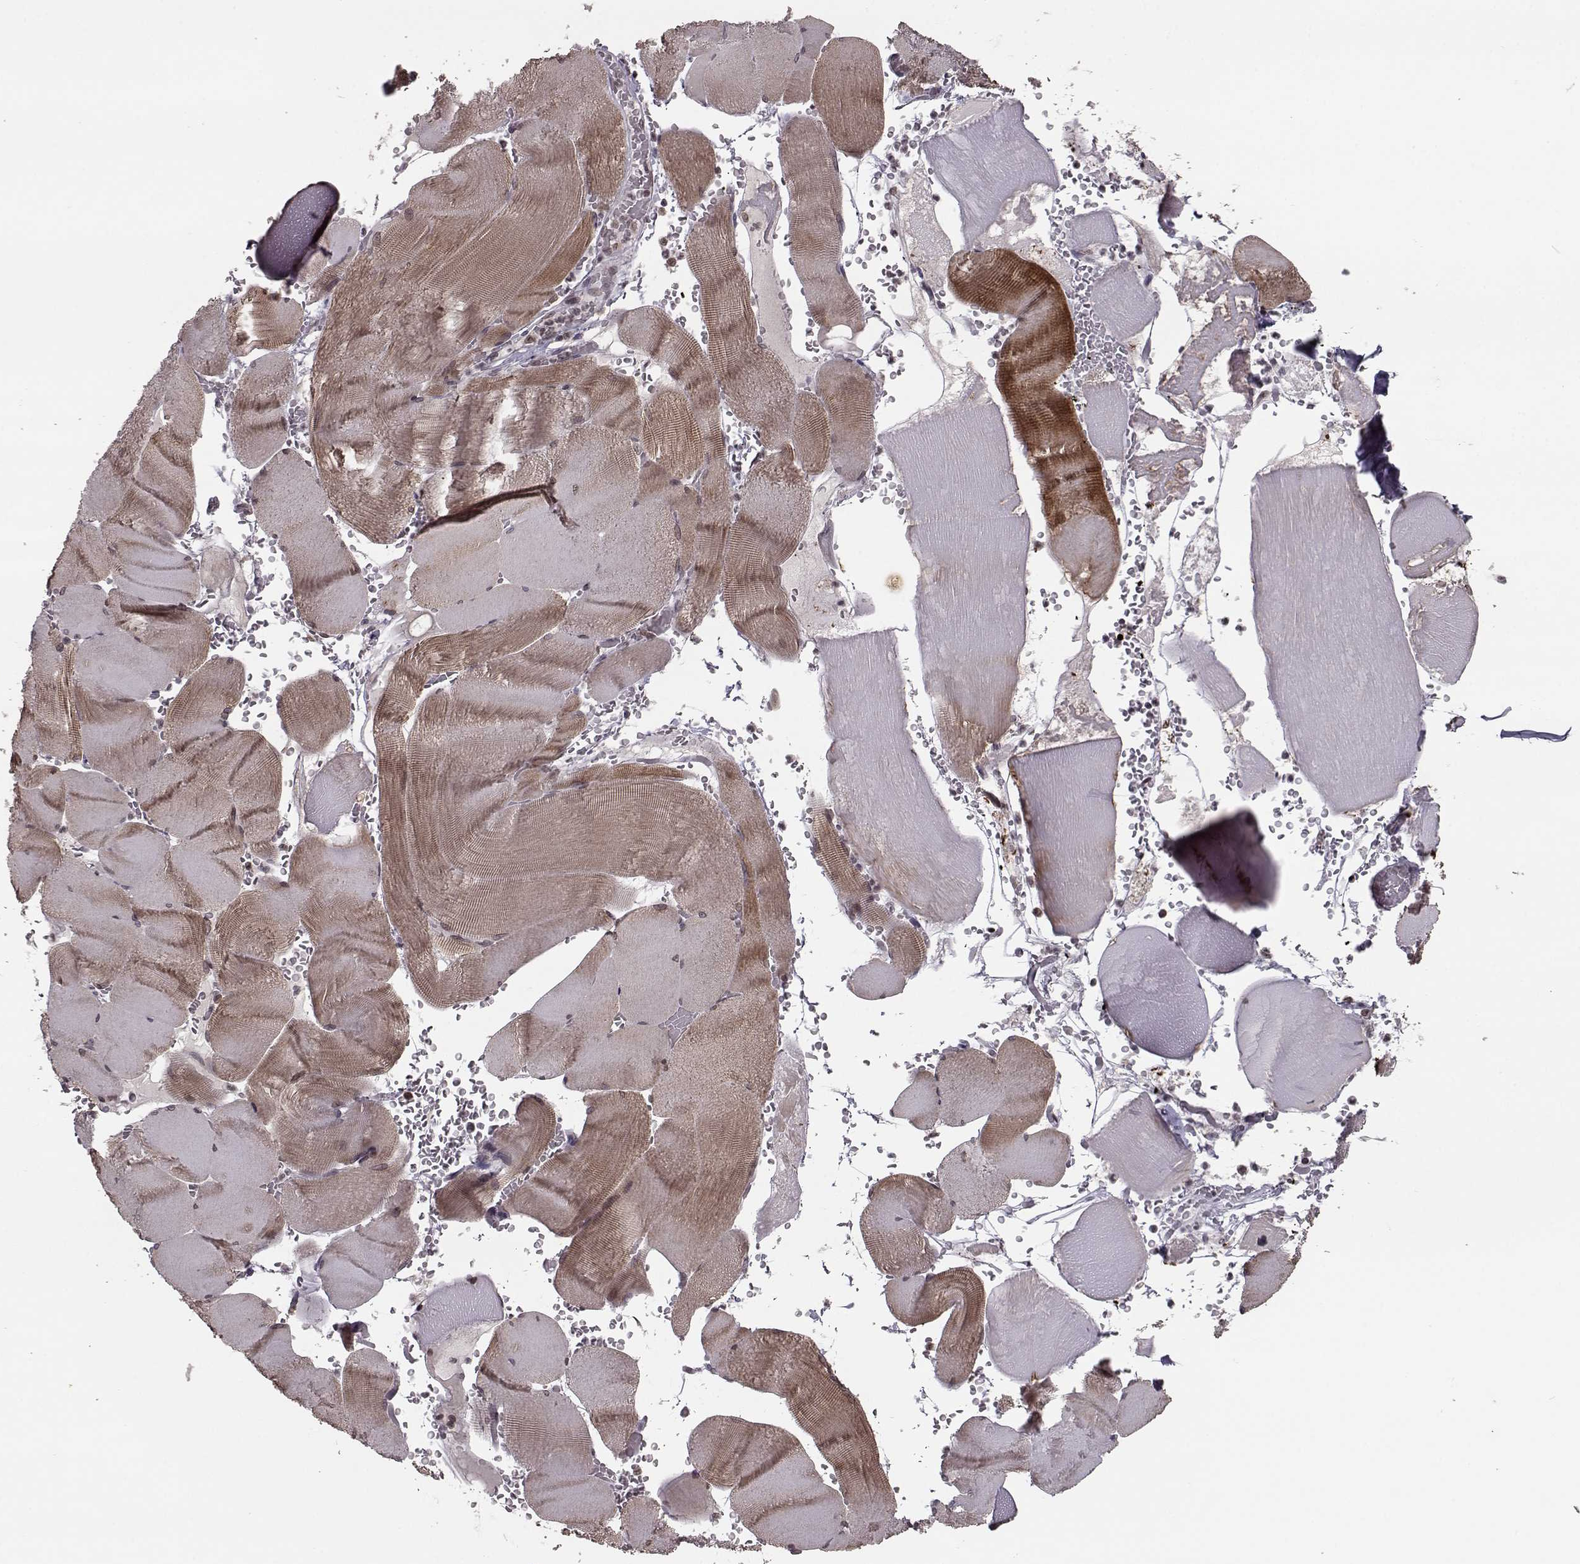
{"staining": {"intensity": "weak", "quantity": "25%-75%", "location": "cytoplasmic/membranous,nuclear"}, "tissue": "skeletal muscle", "cell_type": "Myocytes", "image_type": "normal", "snomed": [{"axis": "morphology", "description": "Normal tissue, NOS"}, {"axis": "topography", "description": "Skeletal muscle"}], "caption": "Immunohistochemistry (IHC) micrograph of benign skeletal muscle: human skeletal muscle stained using IHC demonstrates low levels of weak protein expression localized specifically in the cytoplasmic/membranous,nuclear of myocytes, appearing as a cytoplasmic/membranous,nuclear brown color.", "gene": "NUP37", "patient": {"sex": "male", "age": 56}}